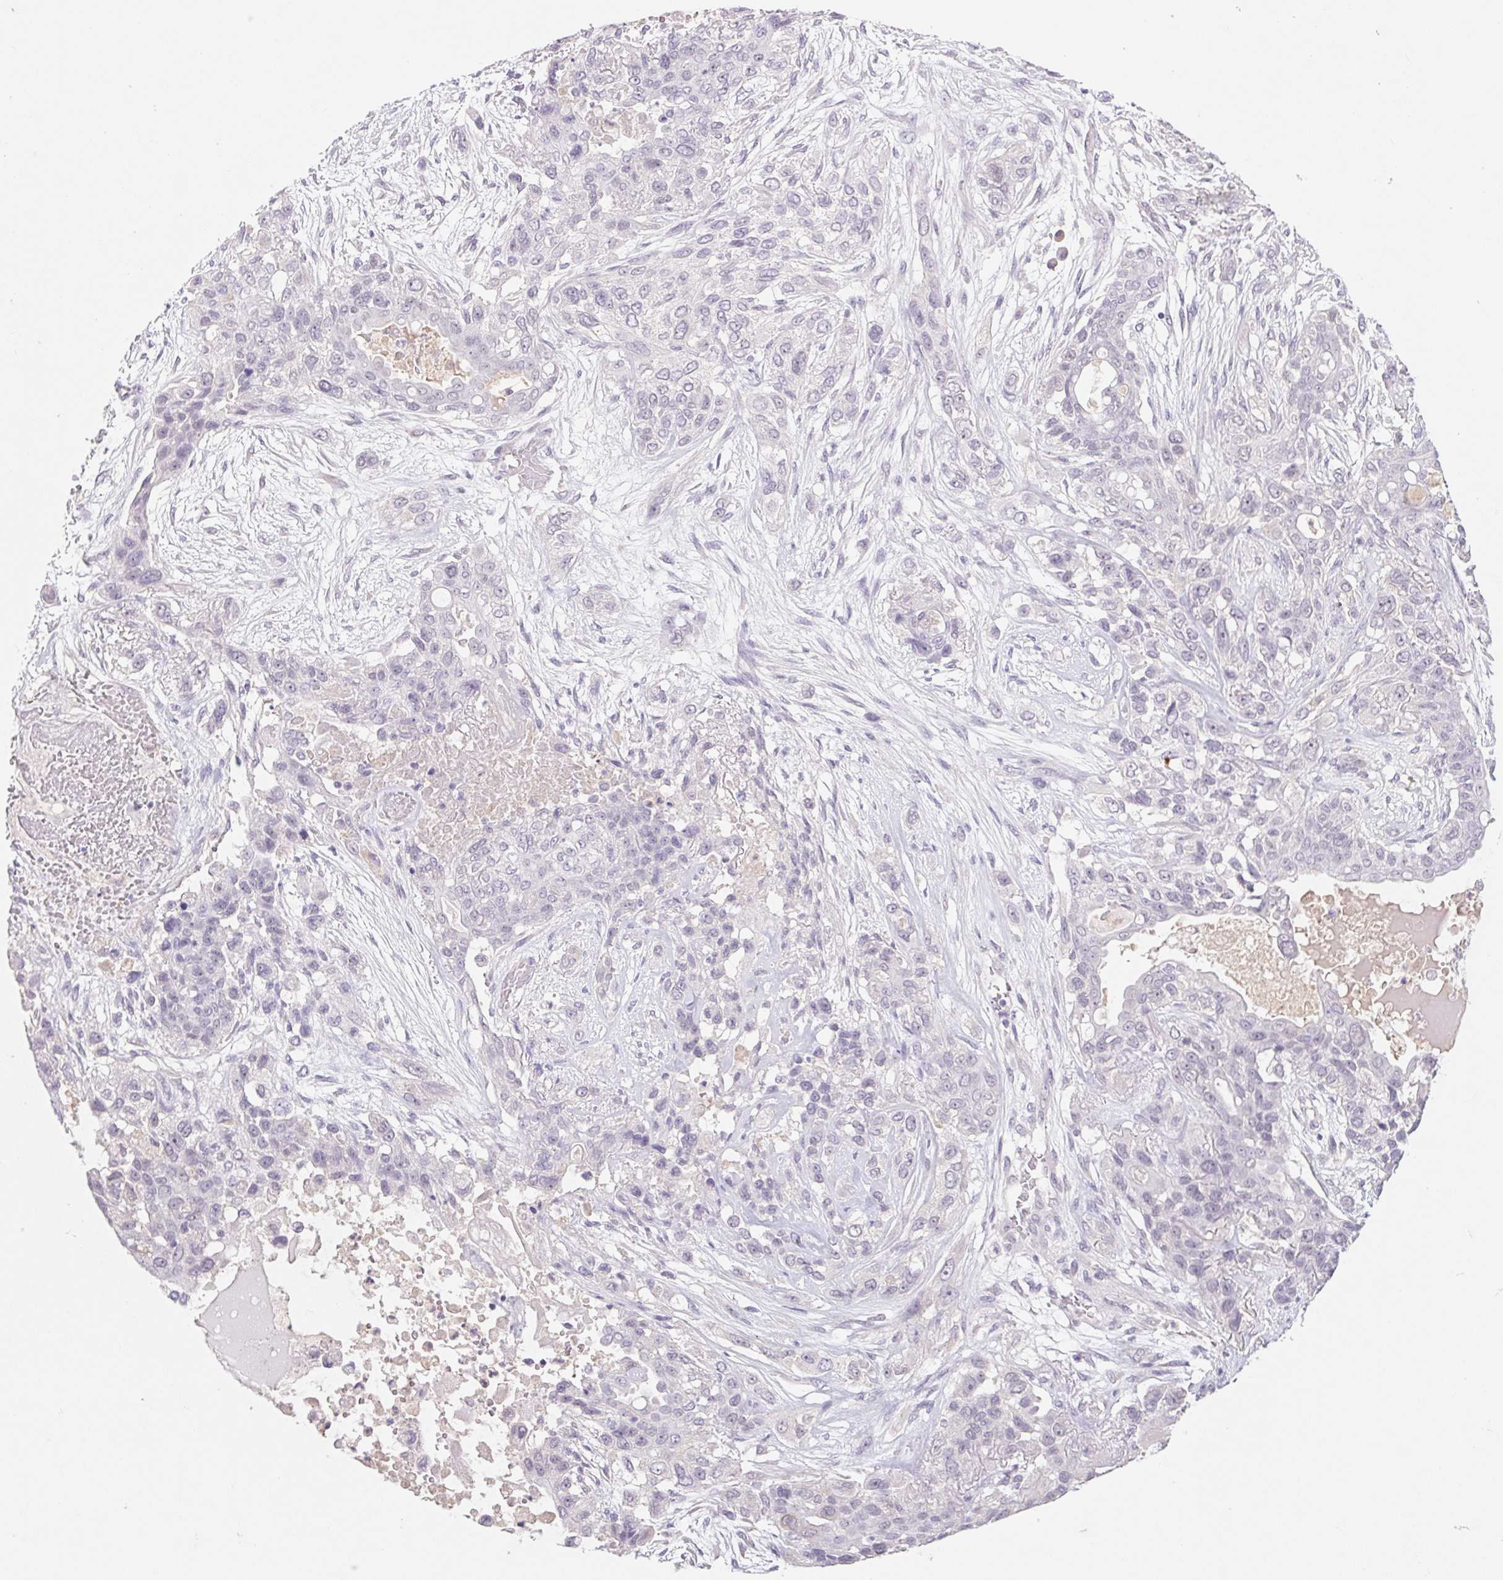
{"staining": {"intensity": "negative", "quantity": "none", "location": "none"}, "tissue": "lung cancer", "cell_type": "Tumor cells", "image_type": "cancer", "snomed": [{"axis": "morphology", "description": "Squamous cell carcinoma, NOS"}, {"axis": "topography", "description": "Lung"}], "caption": "The photomicrograph exhibits no significant expression in tumor cells of lung cancer. The staining is performed using DAB (3,3'-diaminobenzidine) brown chromogen with nuclei counter-stained in using hematoxylin.", "gene": "PNMA8B", "patient": {"sex": "female", "age": 70}}